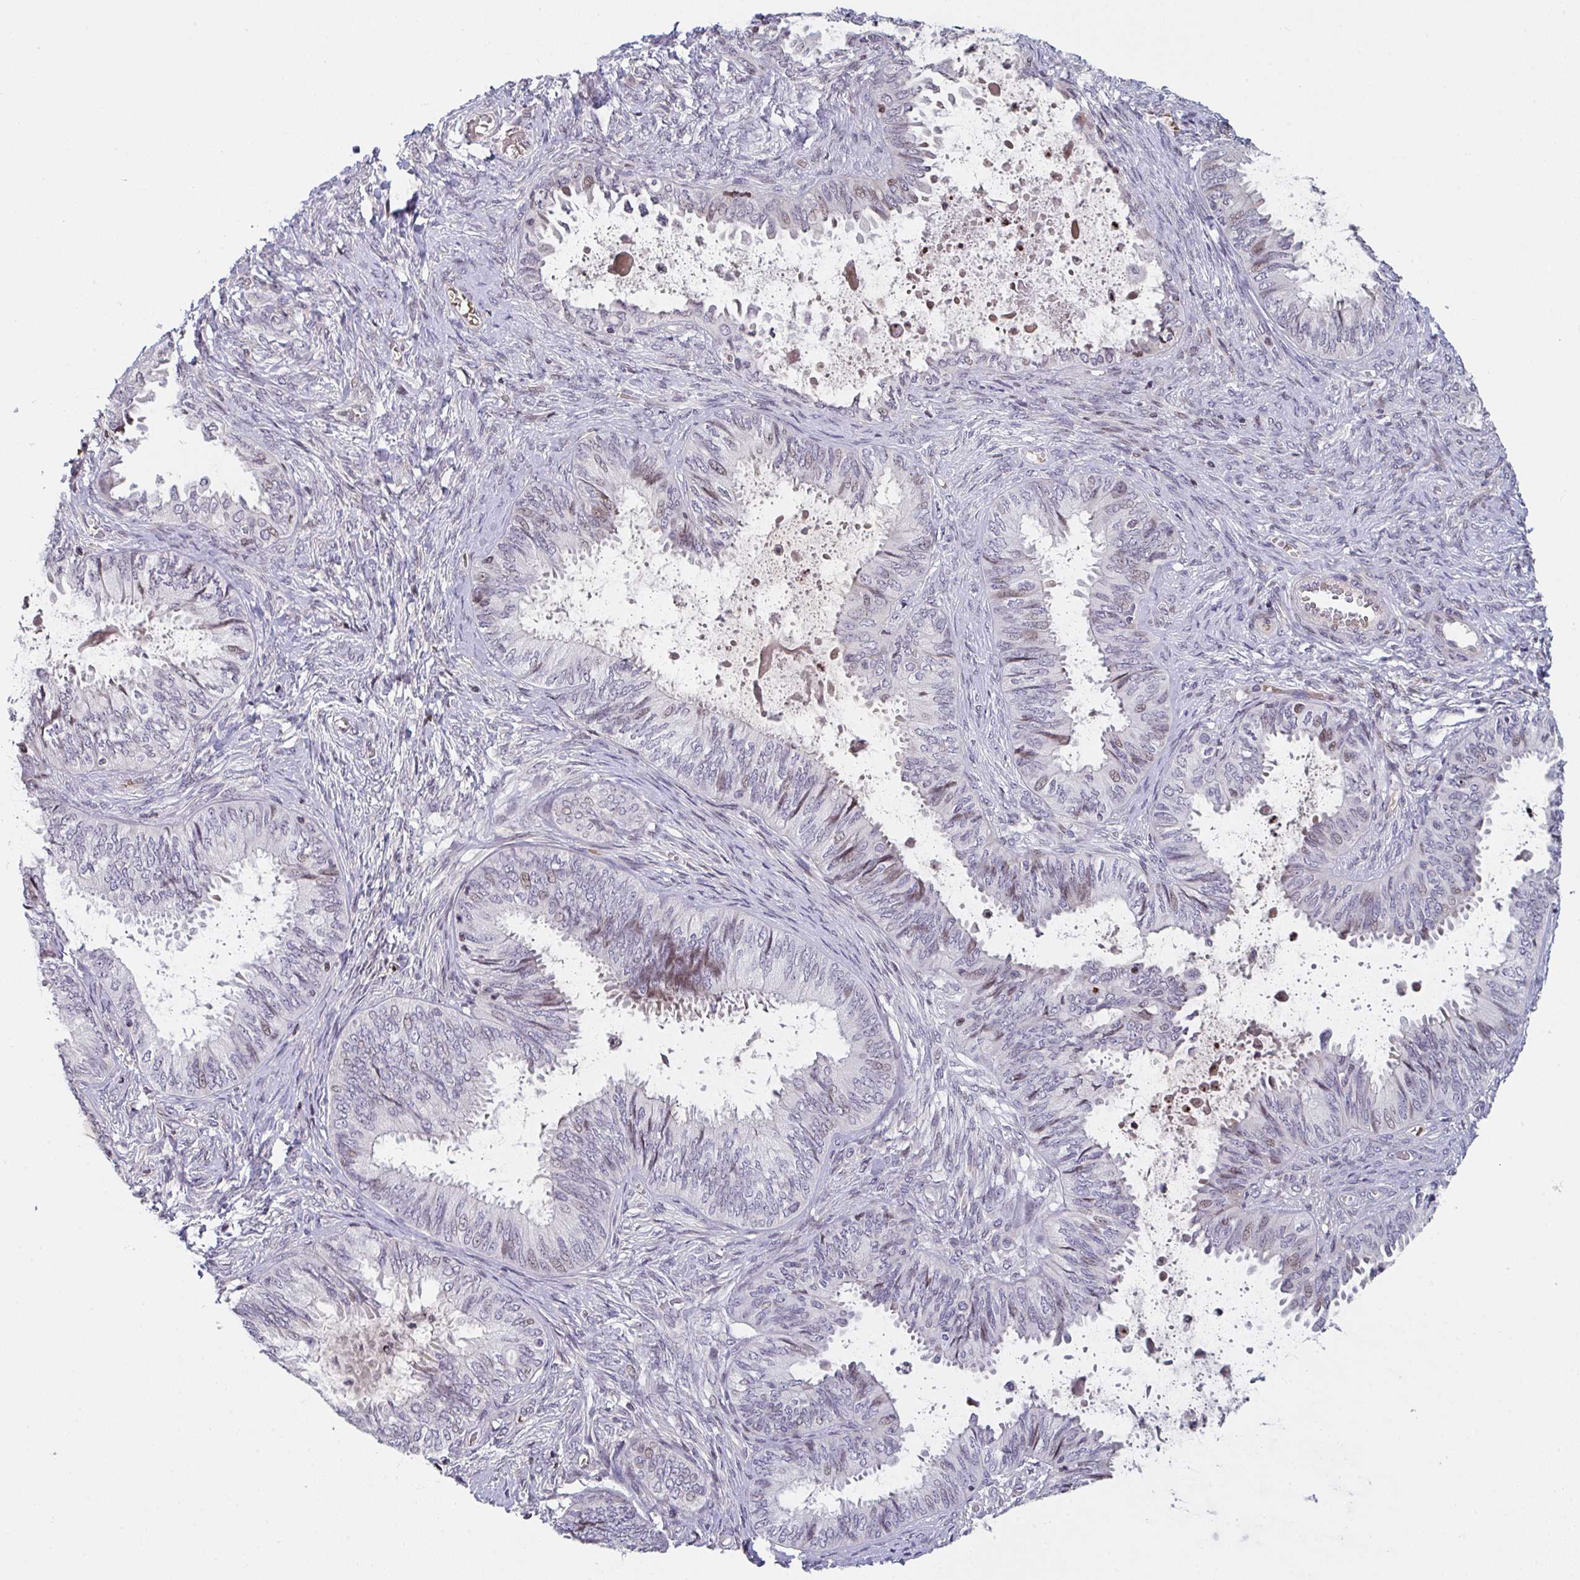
{"staining": {"intensity": "moderate", "quantity": "<25%", "location": "nuclear"}, "tissue": "ovarian cancer", "cell_type": "Tumor cells", "image_type": "cancer", "snomed": [{"axis": "morphology", "description": "Carcinoma, endometroid"}, {"axis": "topography", "description": "Ovary"}], "caption": "Immunohistochemistry (IHC) of human ovarian cancer (endometroid carcinoma) displays low levels of moderate nuclear expression in about <25% of tumor cells.", "gene": "PCDHB8", "patient": {"sex": "female", "age": 70}}